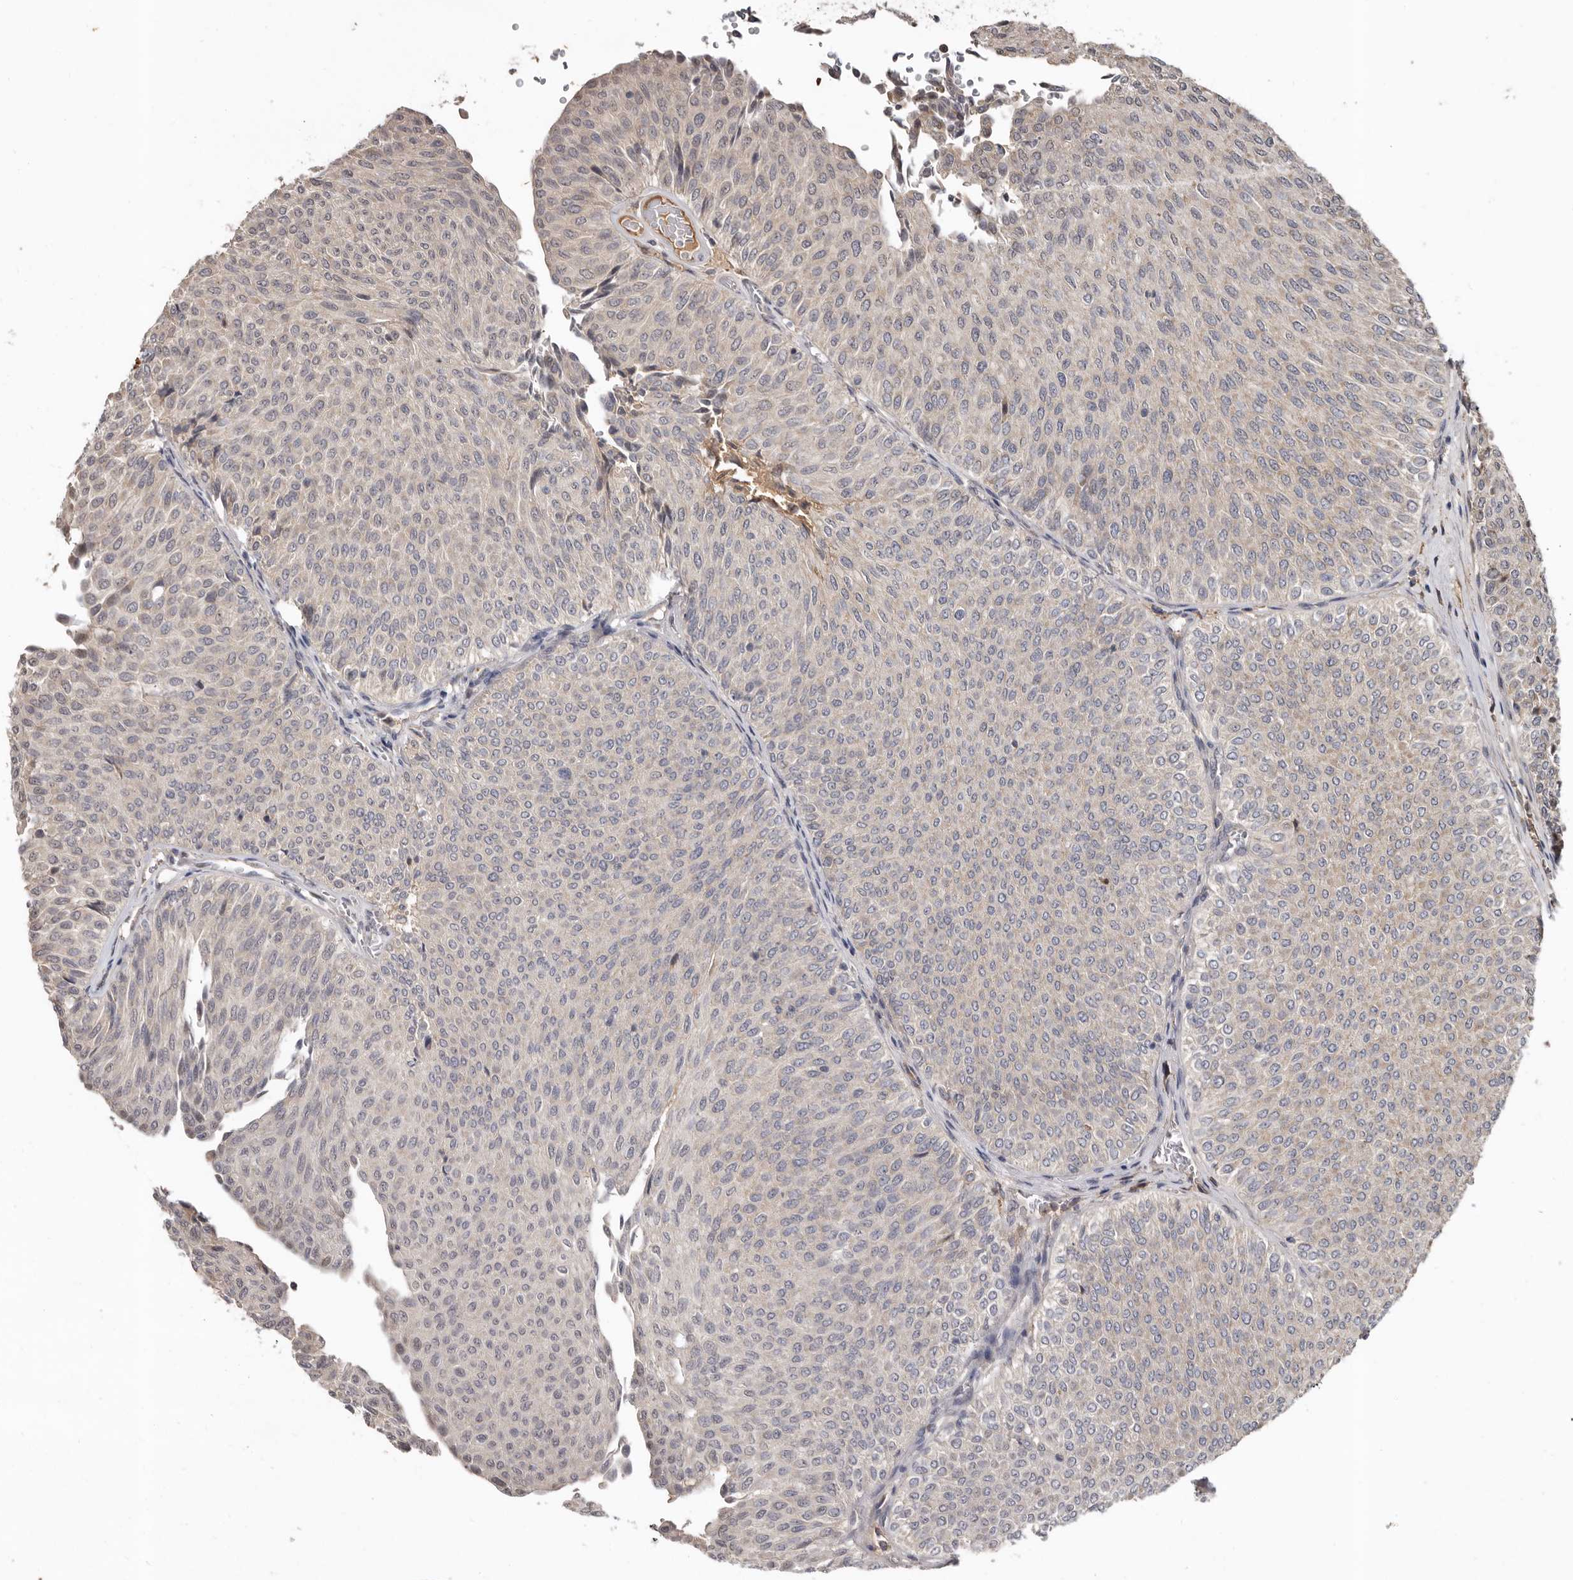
{"staining": {"intensity": "weak", "quantity": "<25%", "location": "cytoplasmic/membranous"}, "tissue": "urothelial cancer", "cell_type": "Tumor cells", "image_type": "cancer", "snomed": [{"axis": "morphology", "description": "Urothelial carcinoma, Low grade"}, {"axis": "topography", "description": "Urinary bladder"}], "caption": "This is an immunohistochemistry histopathology image of human urothelial cancer. There is no expression in tumor cells.", "gene": "LRGUK", "patient": {"sex": "male", "age": 78}}